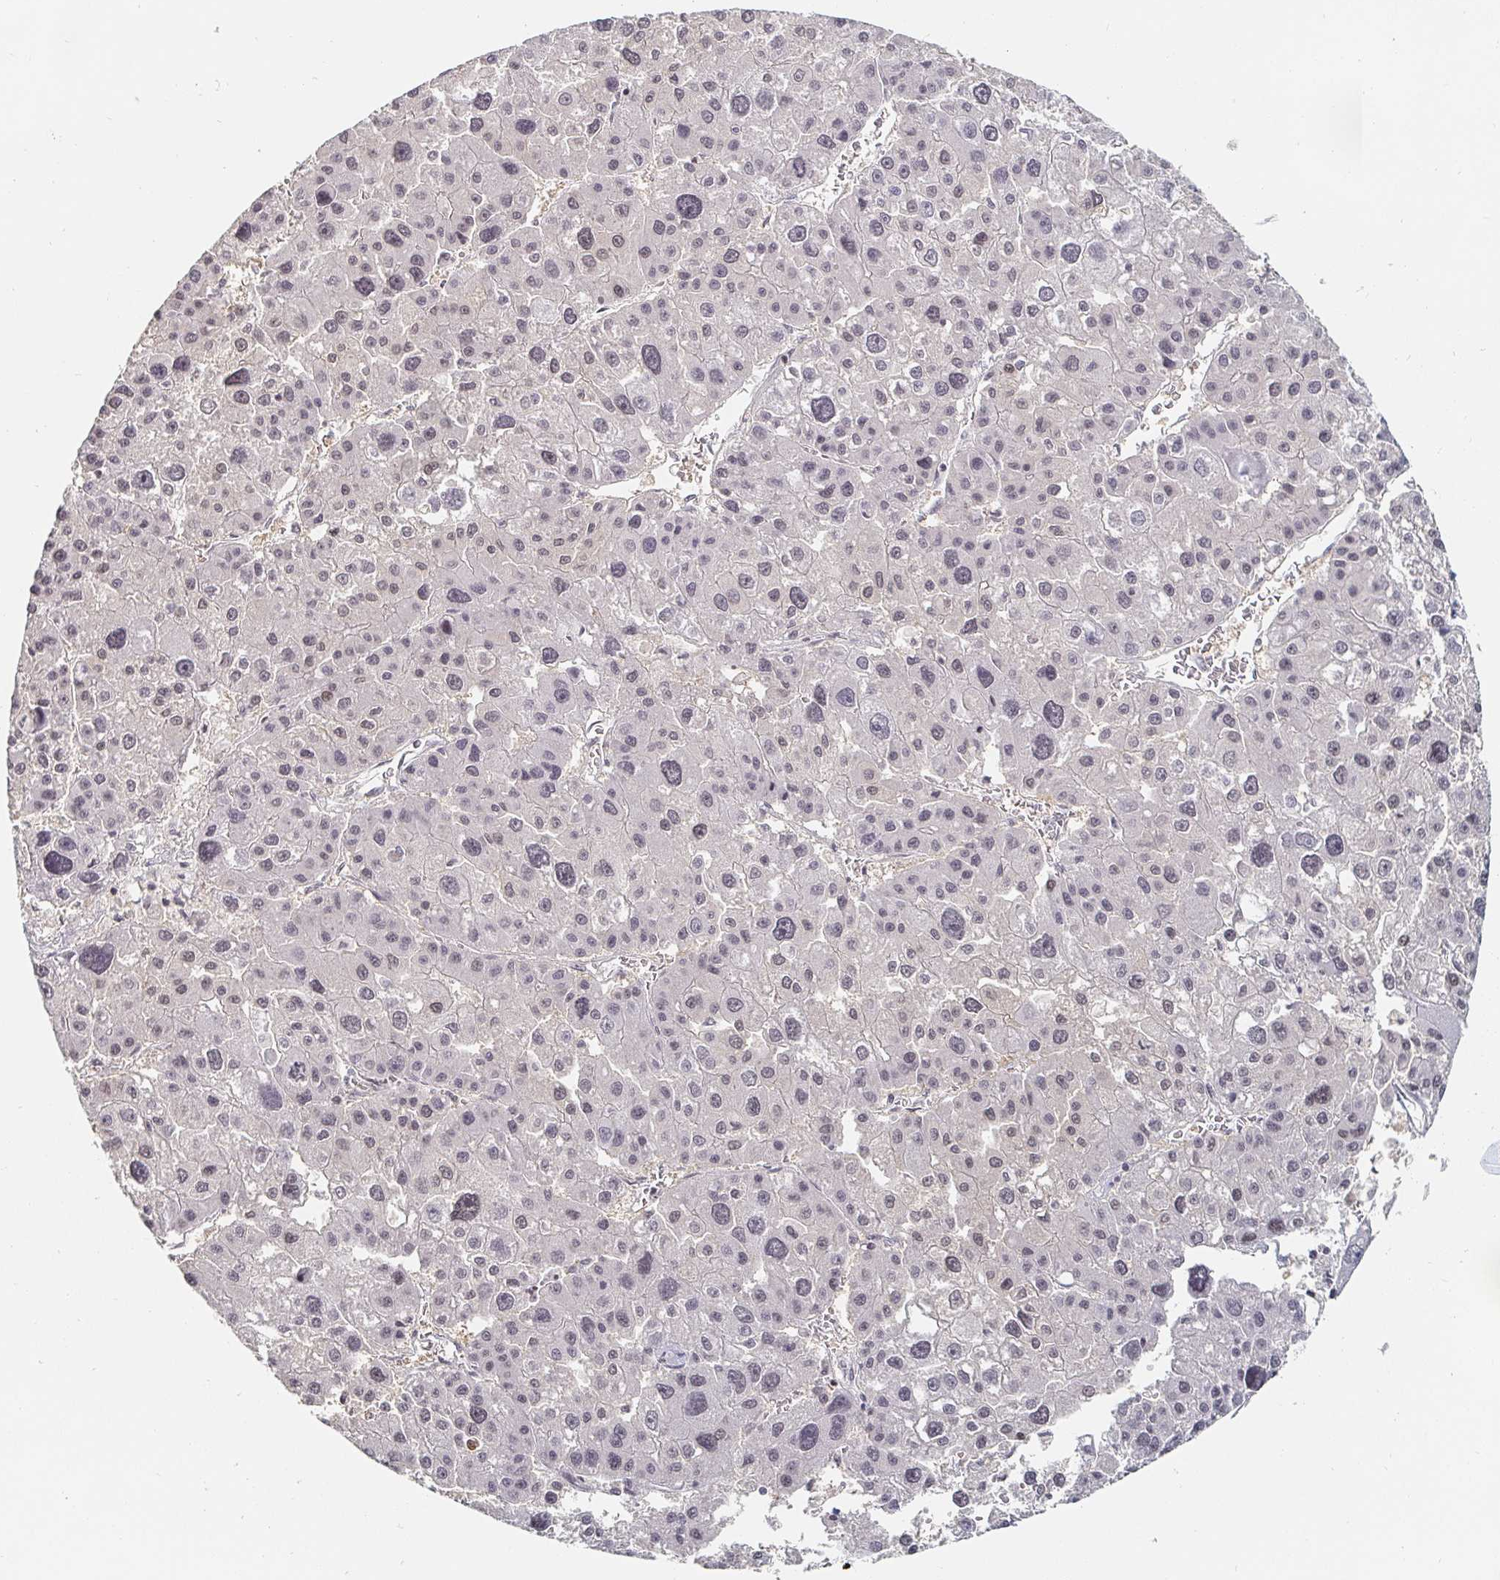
{"staining": {"intensity": "weak", "quantity": "<25%", "location": "nuclear"}, "tissue": "liver cancer", "cell_type": "Tumor cells", "image_type": "cancer", "snomed": [{"axis": "morphology", "description": "Carcinoma, Hepatocellular, NOS"}, {"axis": "topography", "description": "Liver"}], "caption": "This is an IHC image of liver cancer (hepatocellular carcinoma). There is no positivity in tumor cells.", "gene": "NME9", "patient": {"sex": "male", "age": 73}}